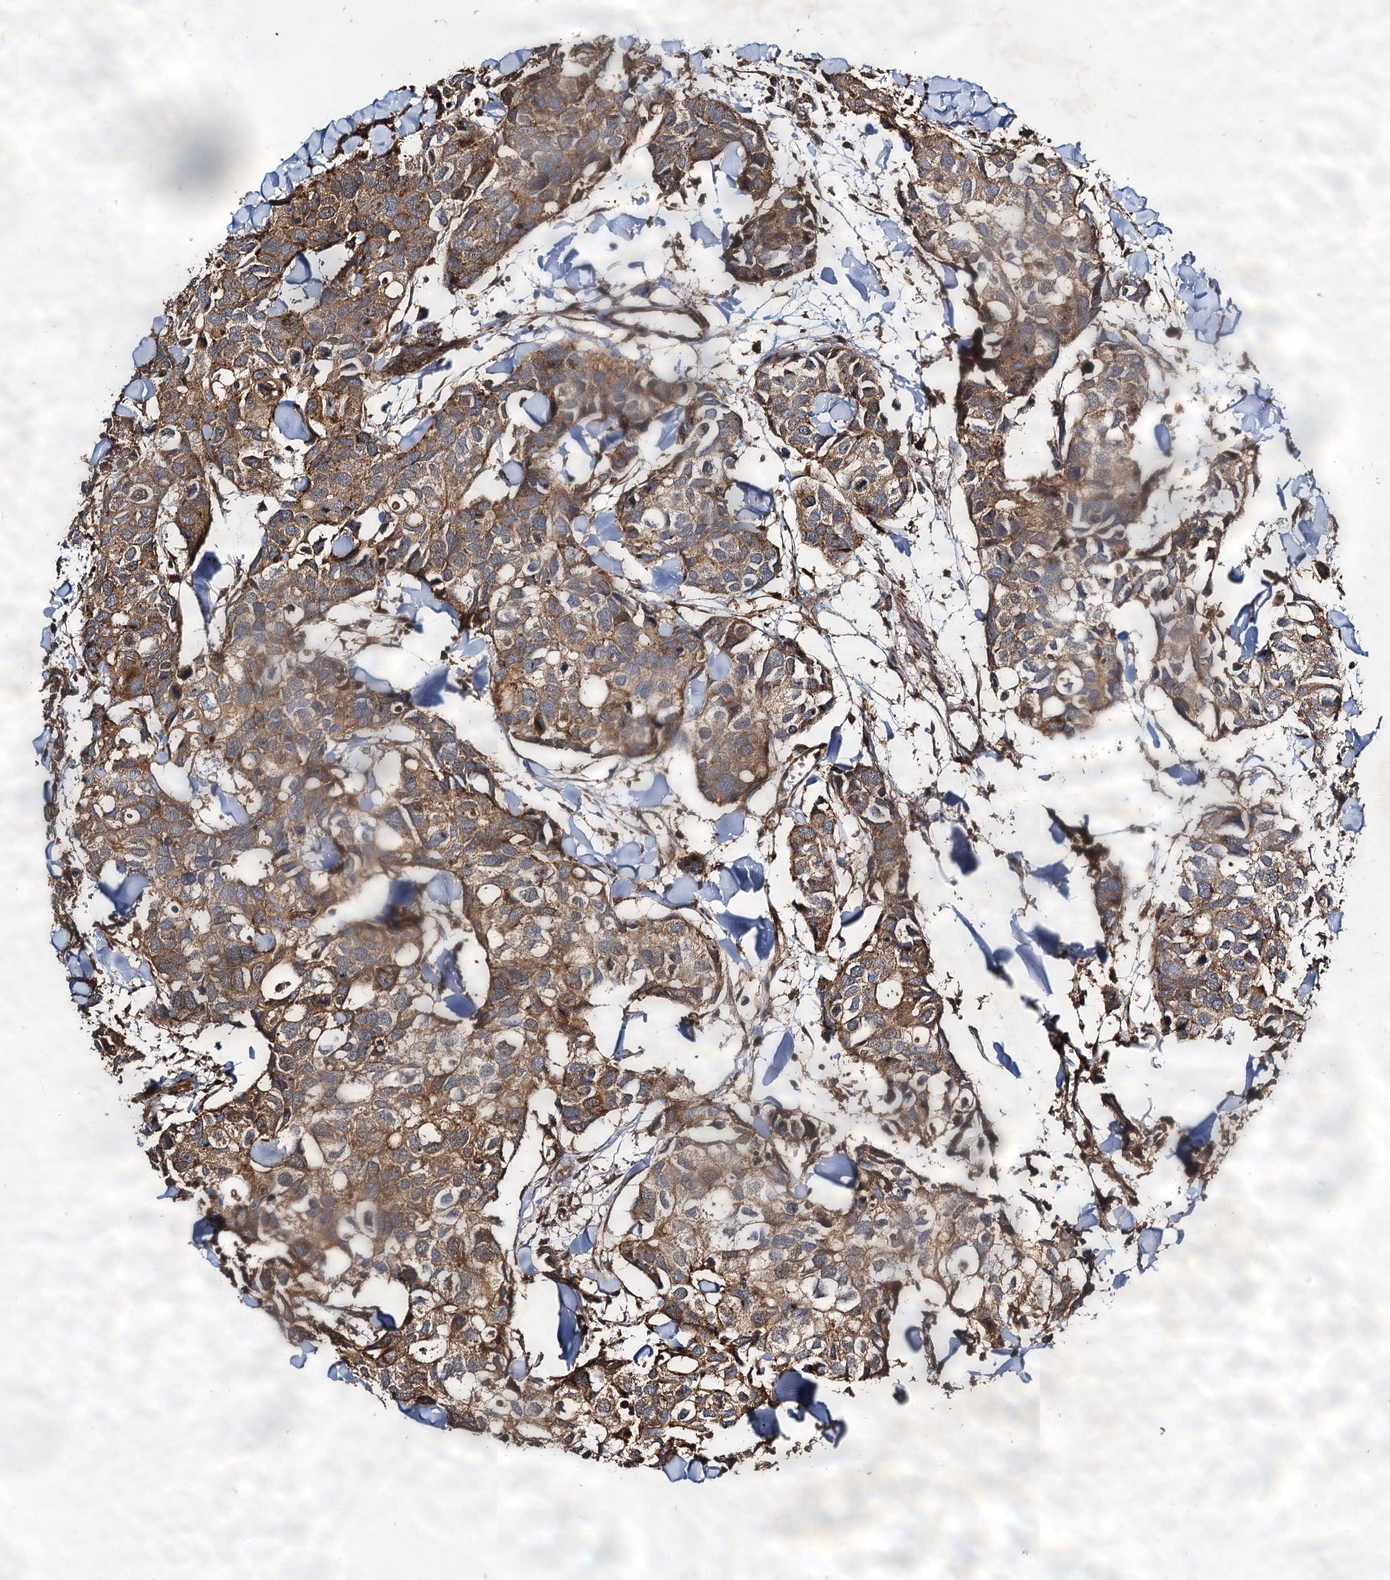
{"staining": {"intensity": "moderate", "quantity": ">75%", "location": "cytoplasmic/membranous"}, "tissue": "breast cancer", "cell_type": "Tumor cells", "image_type": "cancer", "snomed": [{"axis": "morphology", "description": "Duct carcinoma"}, {"axis": "topography", "description": "Breast"}], "caption": "Brown immunohistochemical staining in infiltrating ductal carcinoma (breast) exhibits moderate cytoplasmic/membranous expression in approximately >75% of tumor cells.", "gene": "WDR73", "patient": {"sex": "female", "age": 83}}